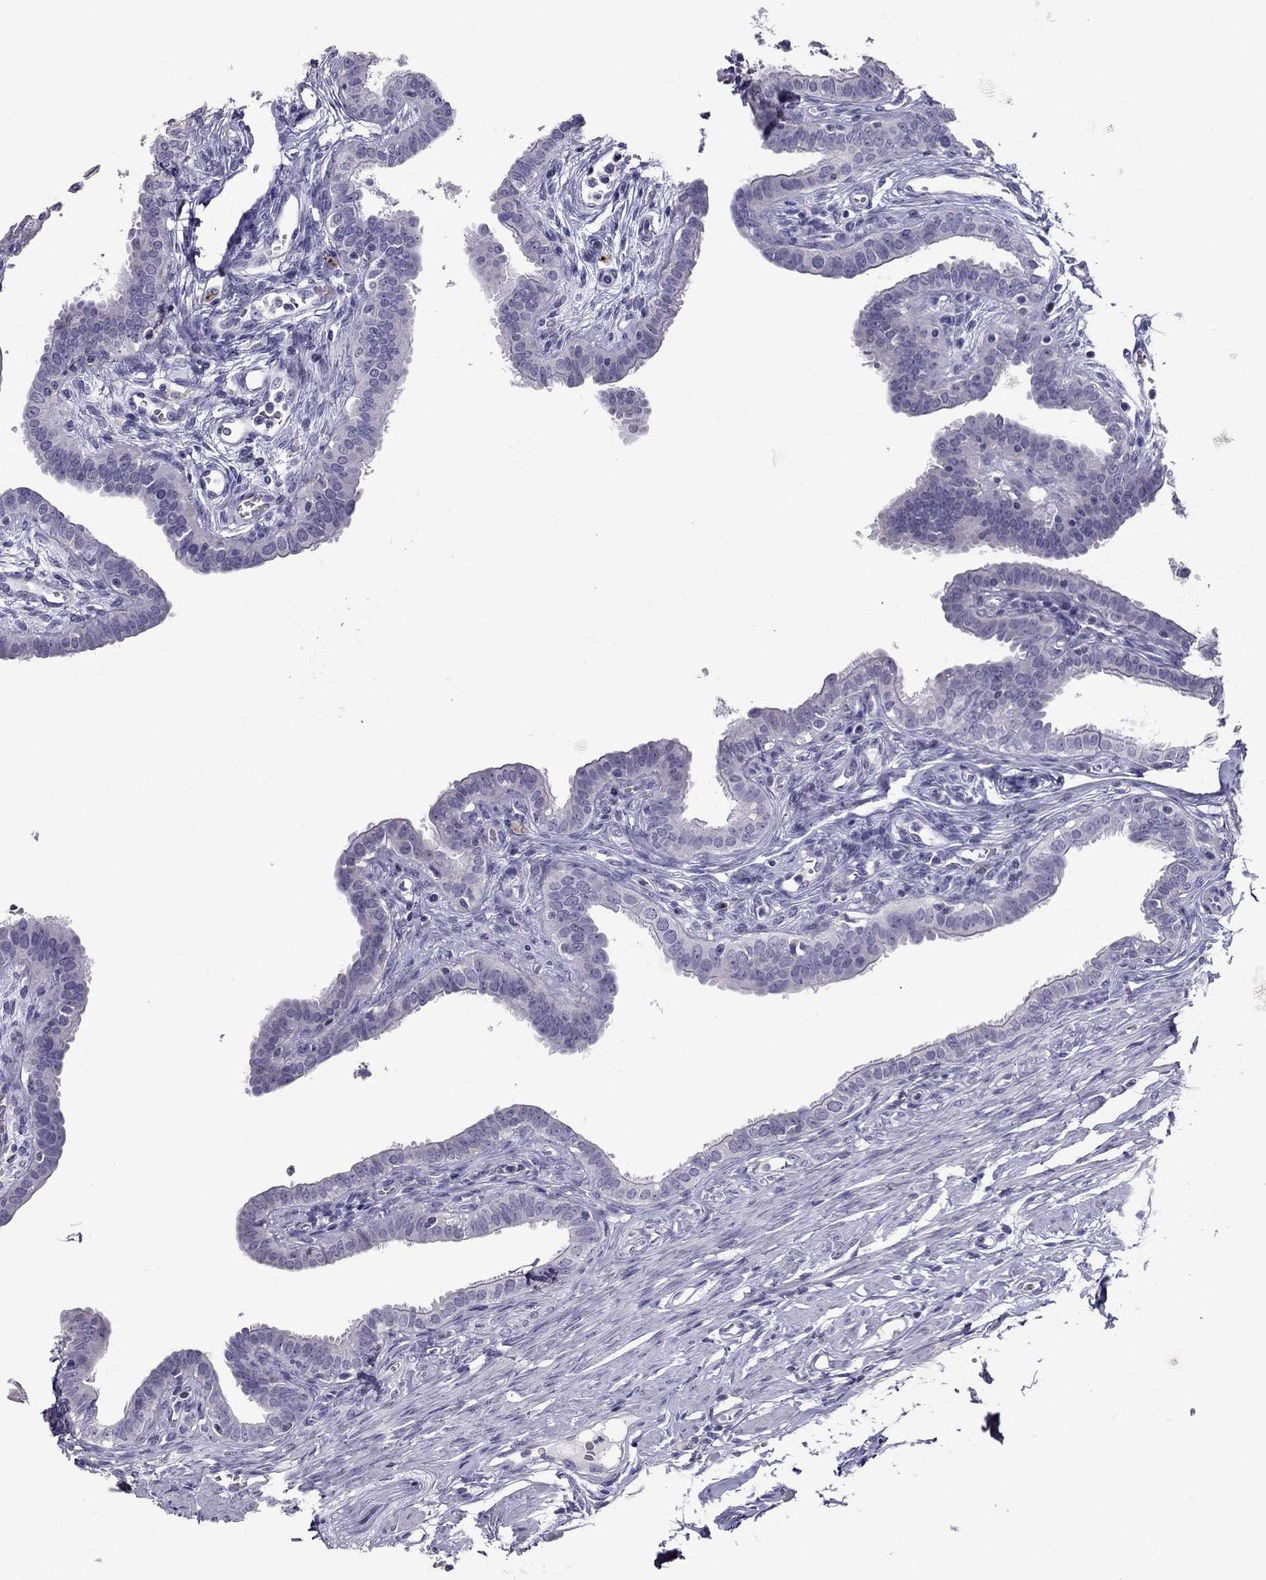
{"staining": {"intensity": "negative", "quantity": "none", "location": "none"}, "tissue": "fallopian tube", "cell_type": "Glandular cells", "image_type": "normal", "snomed": [{"axis": "morphology", "description": "Normal tissue, NOS"}, {"axis": "morphology", "description": "Carcinoma, endometroid"}, {"axis": "topography", "description": "Fallopian tube"}, {"axis": "topography", "description": "Ovary"}], "caption": "Glandular cells show no significant staining in unremarkable fallopian tube.", "gene": "RGS8", "patient": {"sex": "female", "age": 42}}